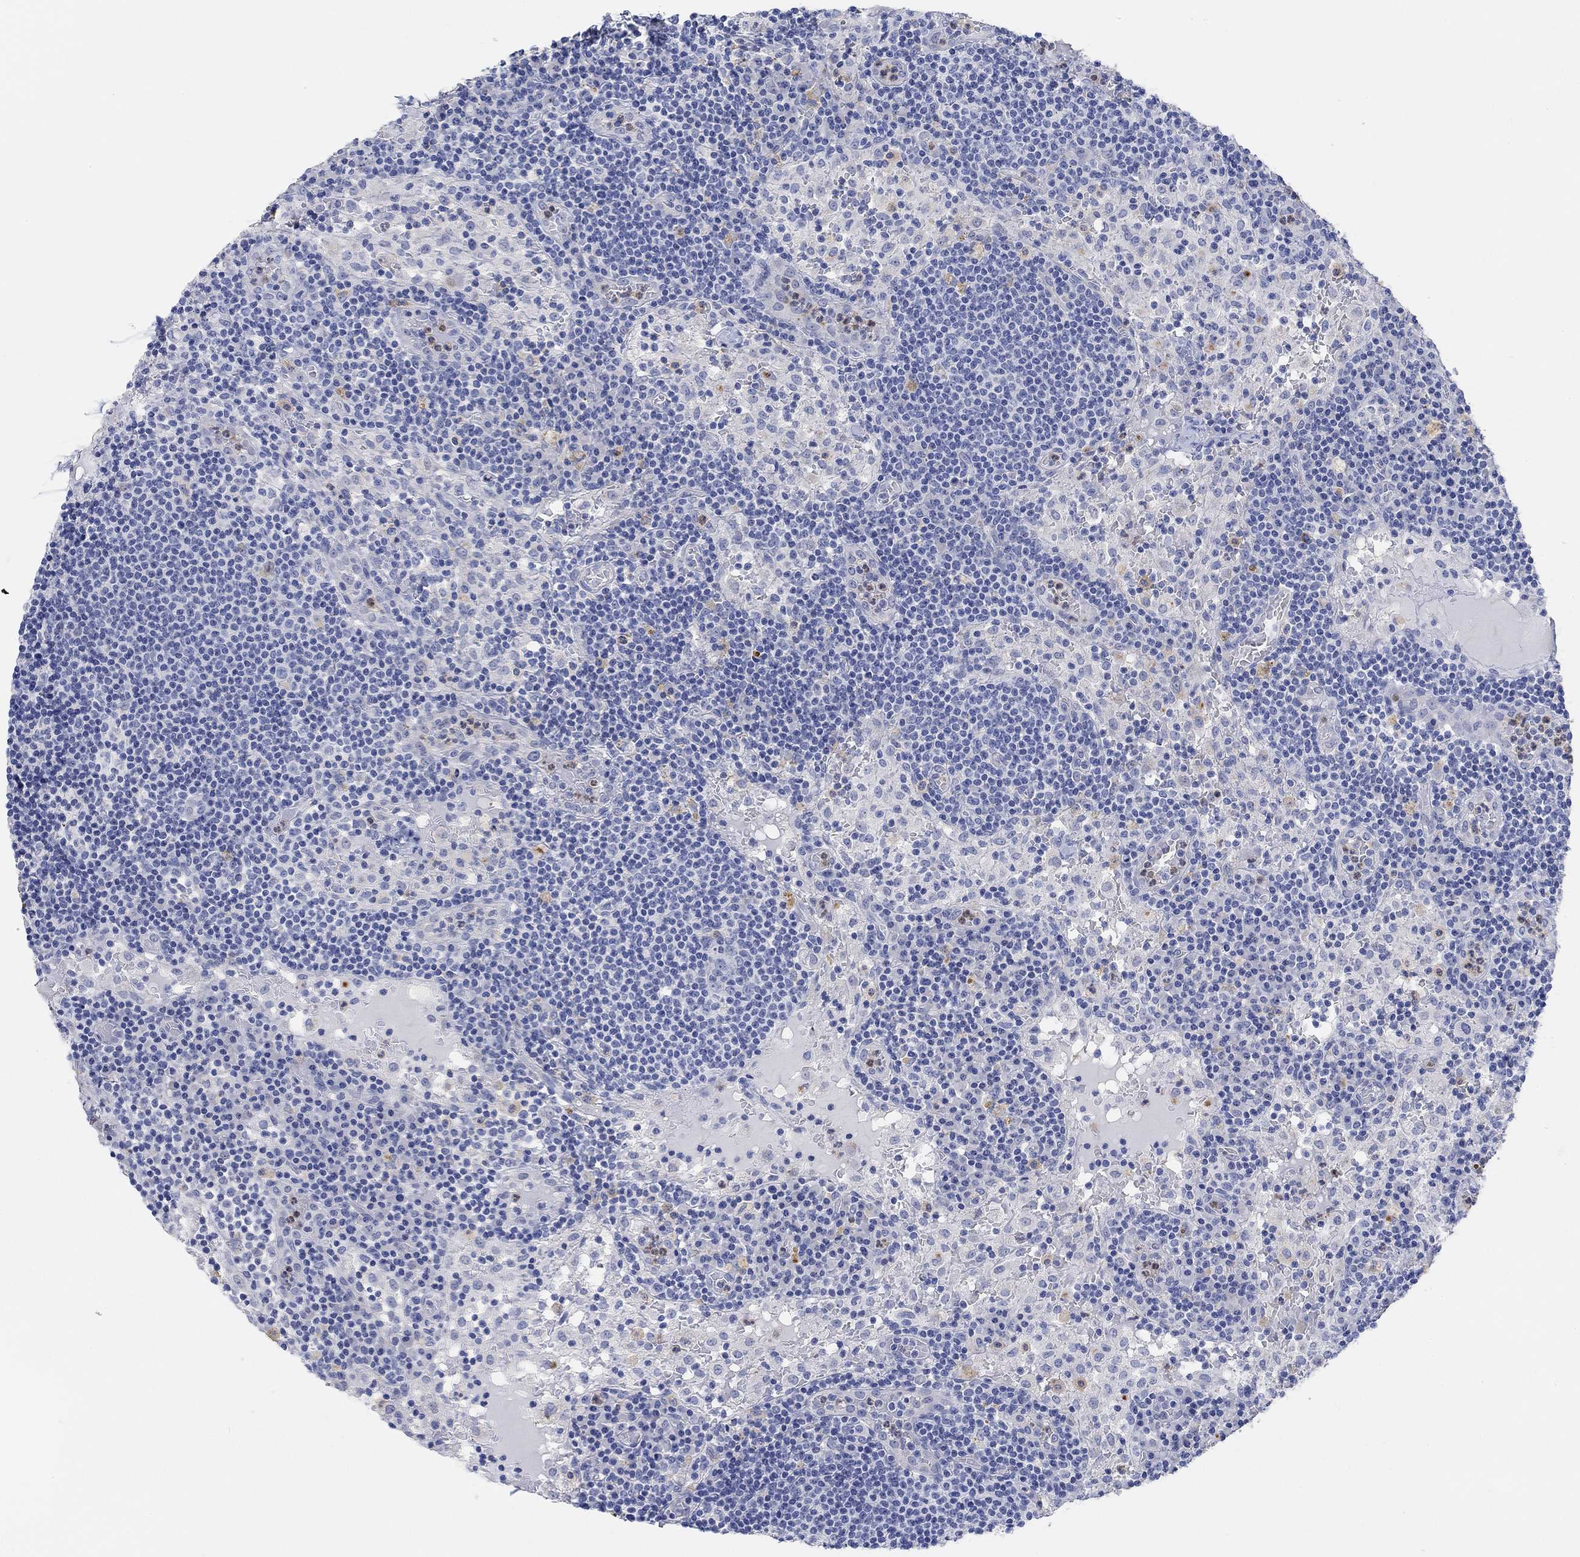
{"staining": {"intensity": "weak", "quantity": "<25%", "location": "cytoplasmic/membranous"}, "tissue": "lymph node", "cell_type": "Non-germinal center cells", "image_type": "normal", "snomed": [{"axis": "morphology", "description": "Normal tissue, NOS"}, {"axis": "topography", "description": "Lymph node"}], "caption": "Immunohistochemistry (IHC) of unremarkable human lymph node exhibits no staining in non-germinal center cells. (IHC, brightfield microscopy, high magnification).", "gene": "VAT1L", "patient": {"sex": "male", "age": 62}}